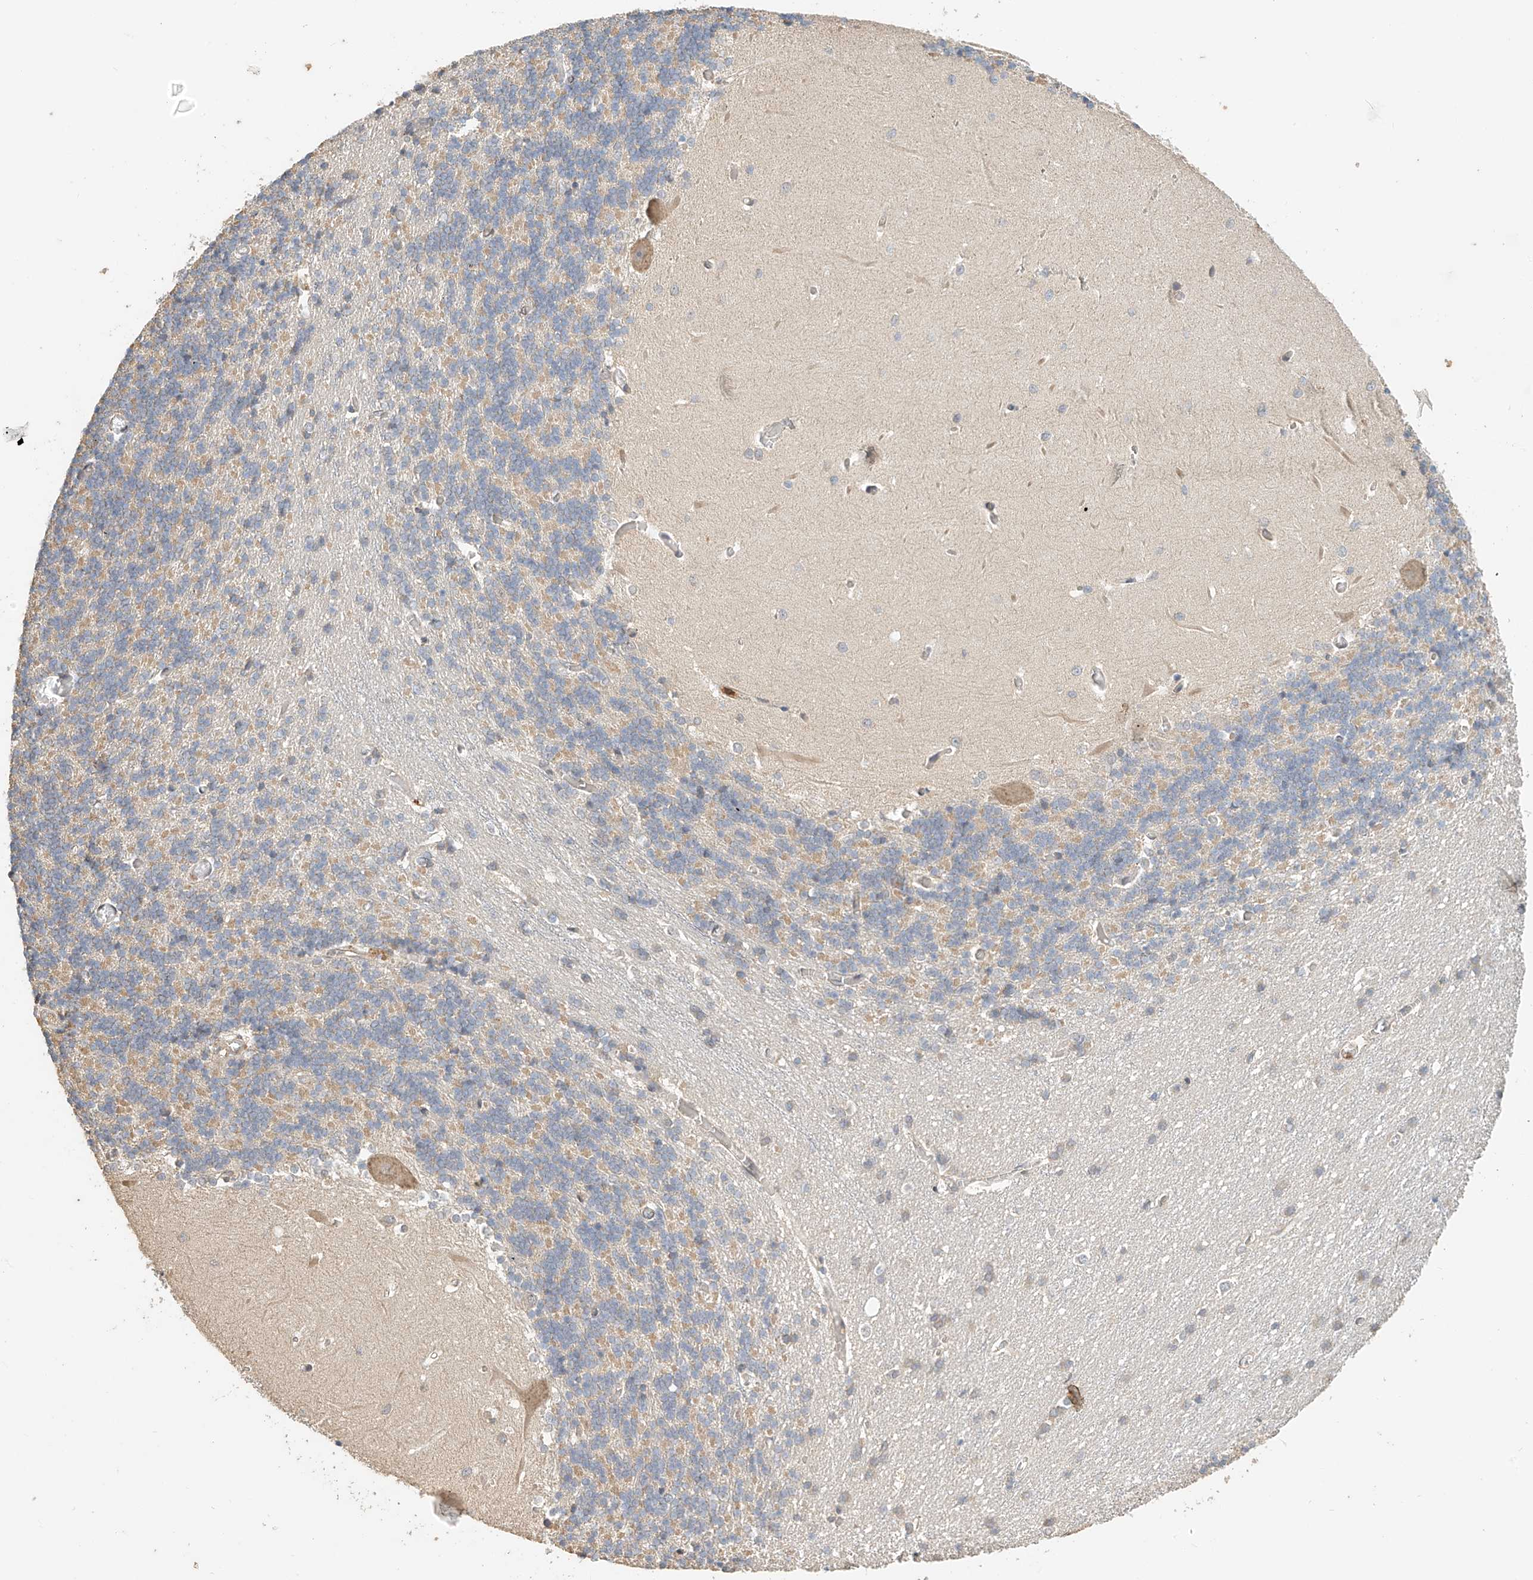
{"staining": {"intensity": "weak", "quantity": "<25%", "location": "cytoplasmic/membranous"}, "tissue": "cerebellum", "cell_type": "Cells in granular layer", "image_type": "normal", "snomed": [{"axis": "morphology", "description": "Normal tissue, NOS"}, {"axis": "topography", "description": "Cerebellum"}], "caption": "DAB (3,3'-diaminobenzidine) immunohistochemical staining of unremarkable human cerebellum demonstrates no significant positivity in cells in granular layer.", "gene": "OFD1", "patient": {"sex": "male", "age": 37}}